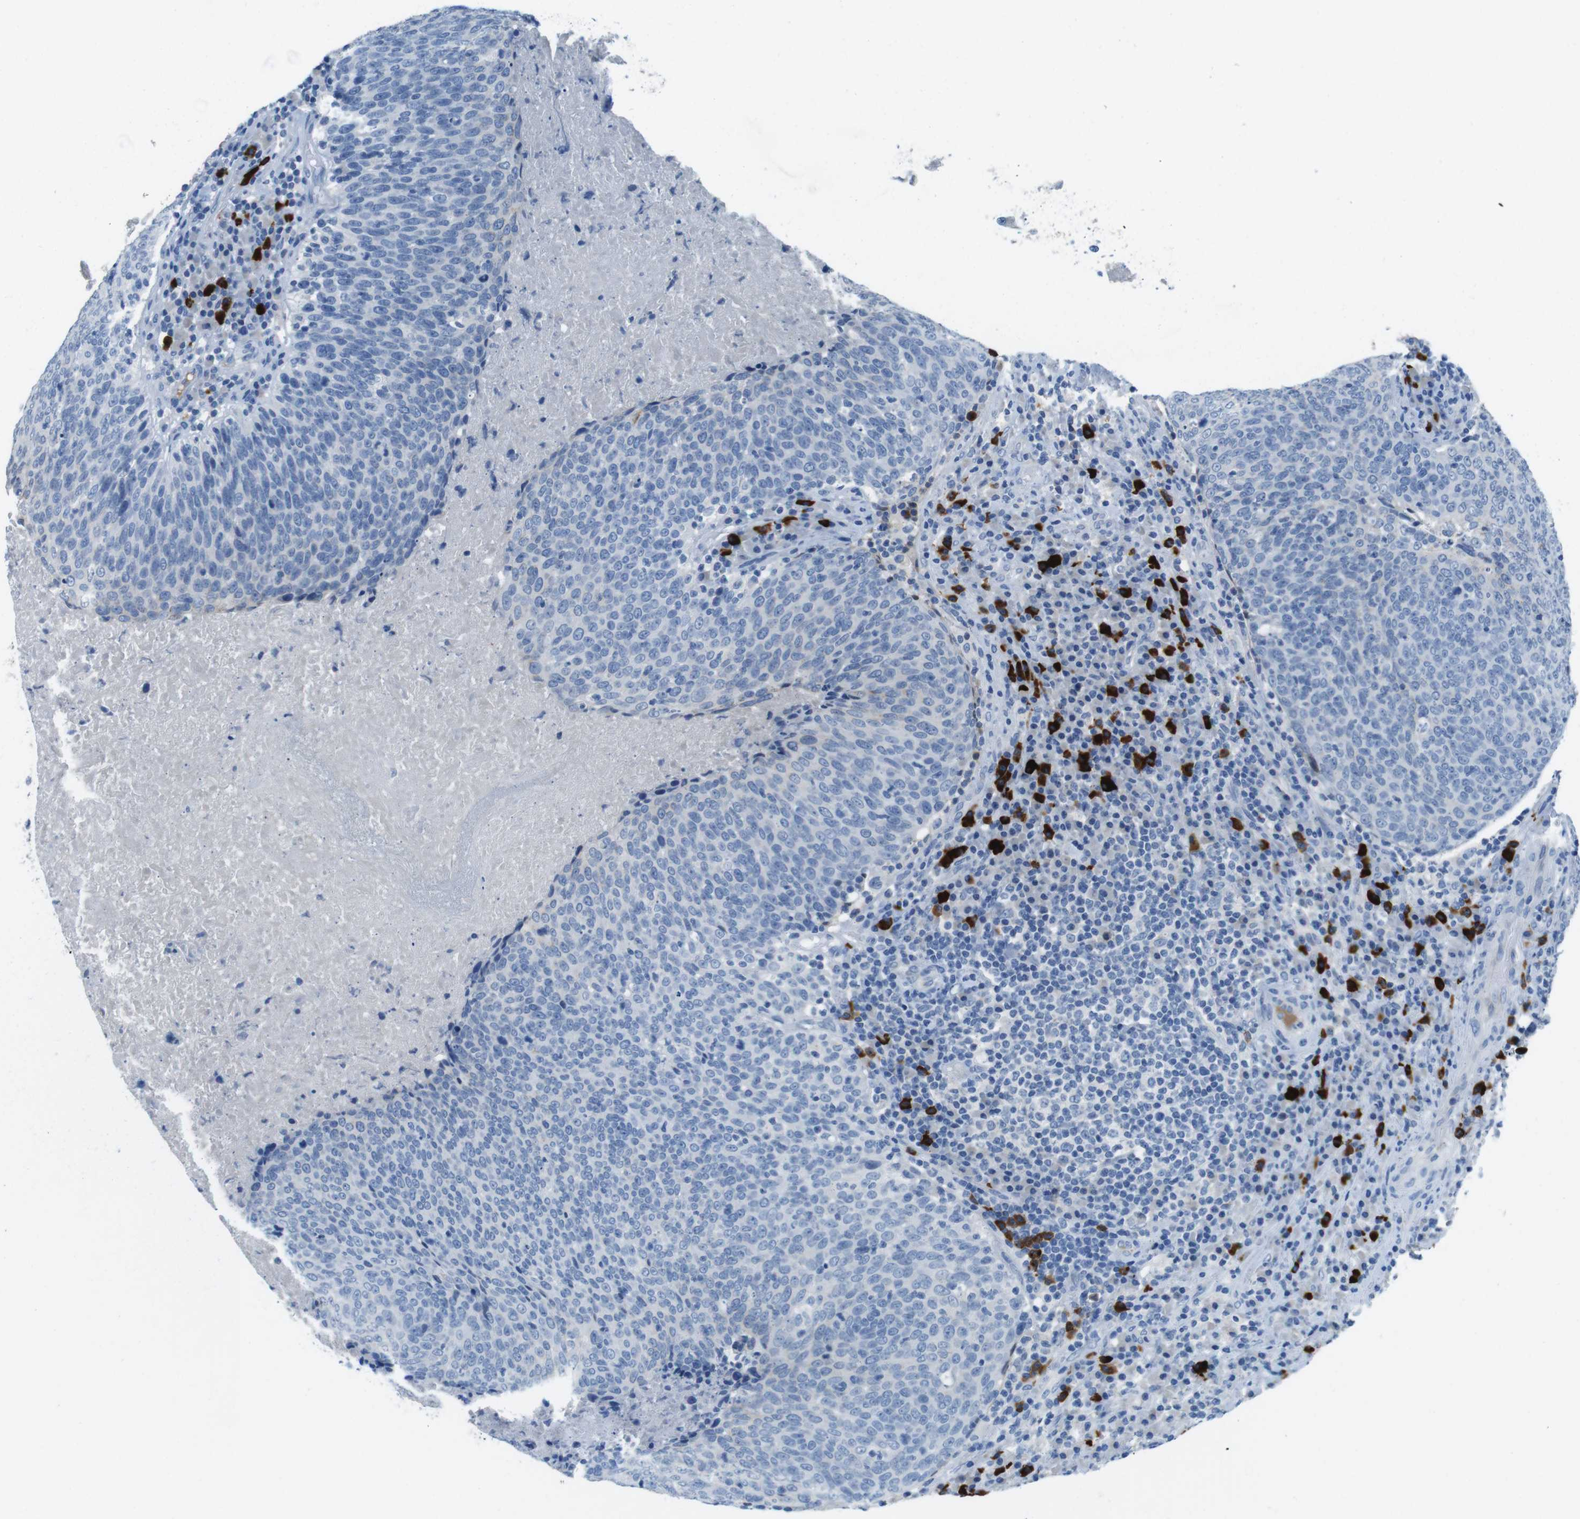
{"staining": {"intensity": "negative", "quantity": "none", "location": "none"}, "tissue": "head and neck cancer", "cell_type": "Tumor cells", "image_type": "cancer", "snomed": [{"axis": "morphology", "description": "Squamous cell carcinoma, NOS"}, {"axis": "morphology", "description": "Squamous cell carcinoma, metastatic, NOS"}, {"axis": "topography", "description": "Lymph node"}, {"axis": "topography", "description": "Head-Neck"}], "caption": "Head and neck cancer was stained to show a protein in brown. There is no significant staining in tumor cells.", "gene": "SLC35A3", "patient": {"sex": "male", "age": 62}}